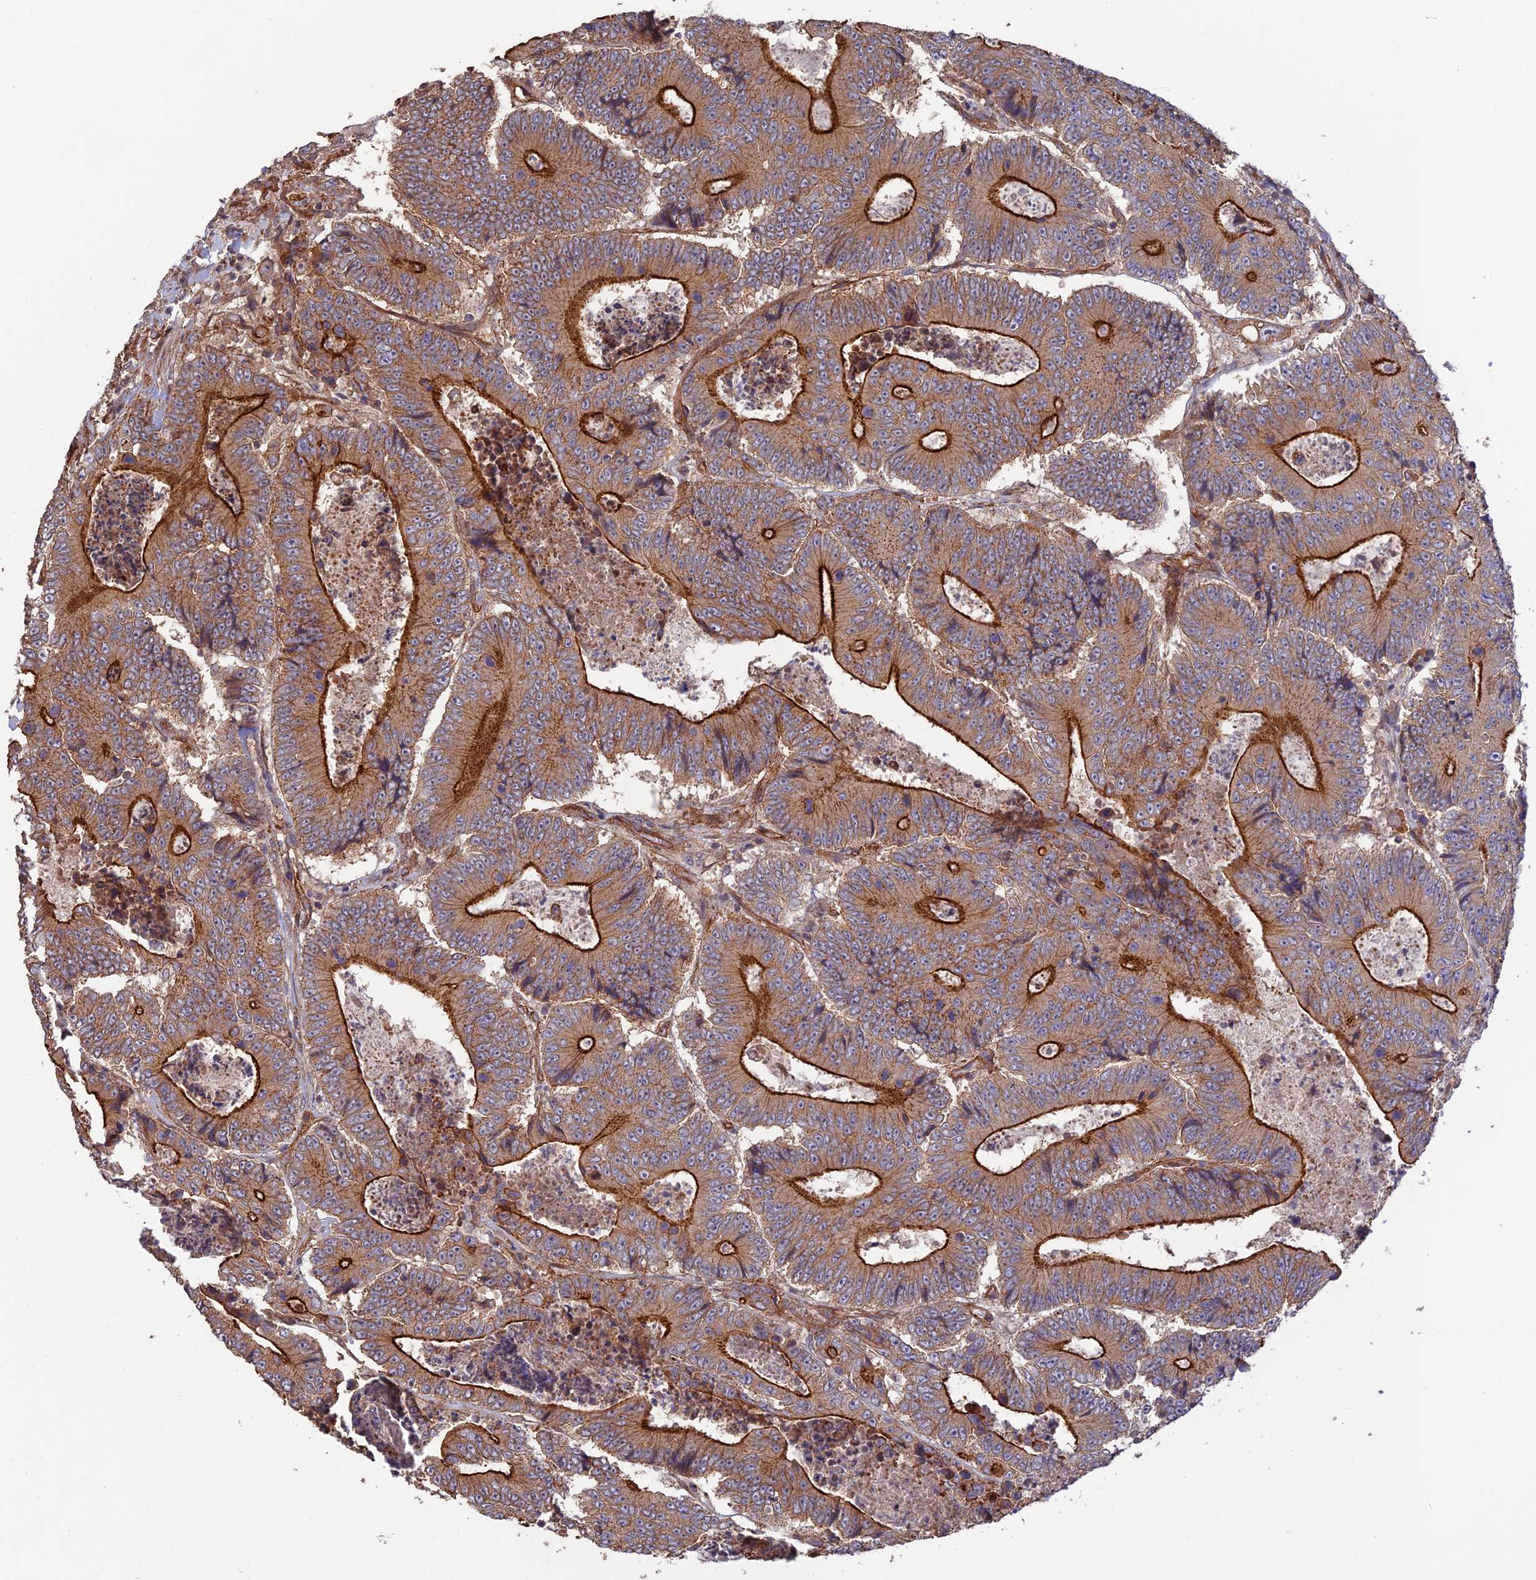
{"staining": {"intensity": "strong", "quantity": ">75%", "location": "cytoplasmic/membranous"}, "tissue": "colorectal cancer", "cell_type": "Tumor cells", "image_type": "cancer", "snomed": [{"axis": "morphology", "description": "Adenocarcinoma, NOS"}, {"axis": "topography", "description": "Colon"}], "caption": "Protein staining exhibits strong cytoplasmic/membranous staining in approximately >75% of tumor cells in colorectal adenocarcinoma.", "gene": "HOMER2", "patient": {"sex": "male", "age": 83}}